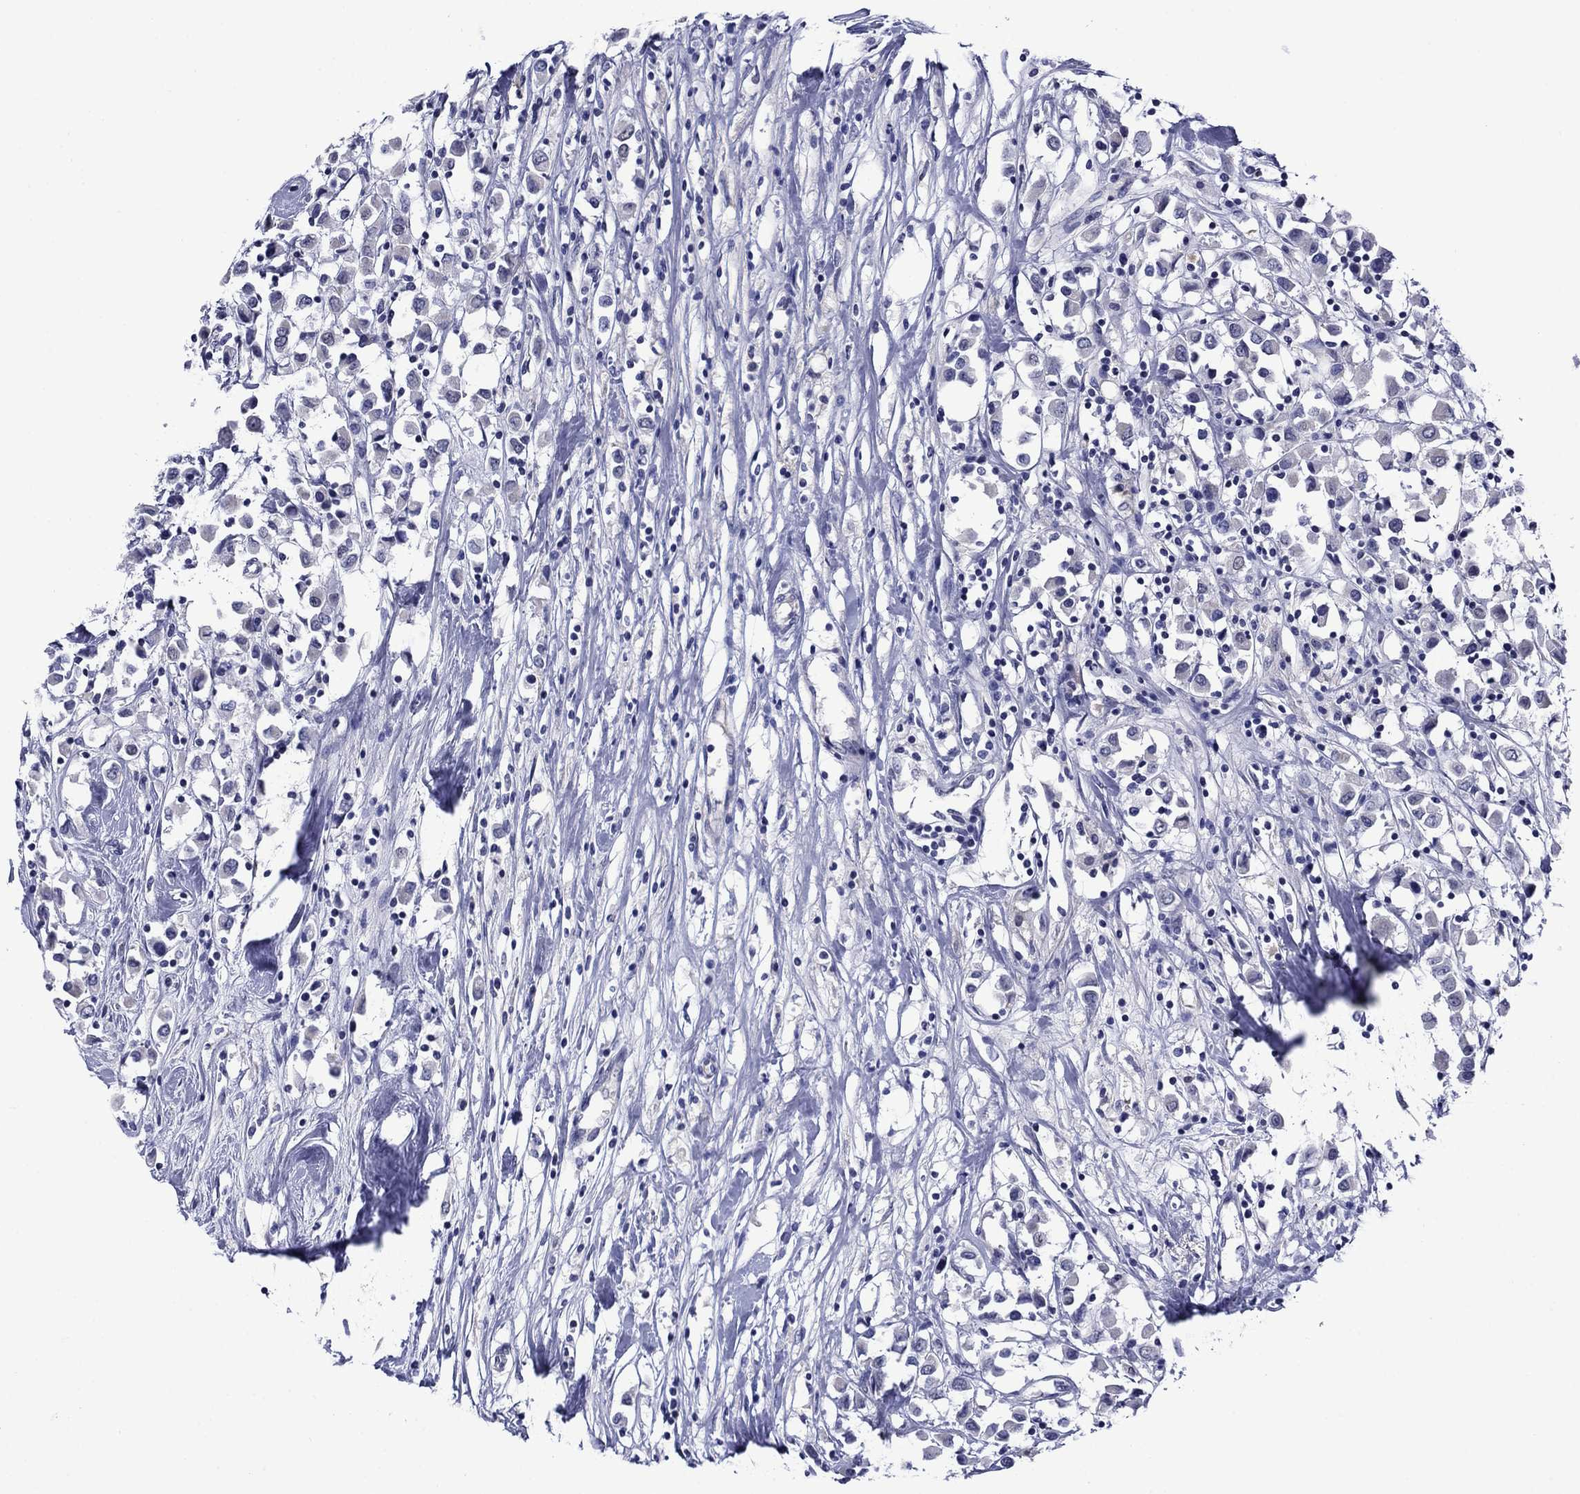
{"staining": {"intensity": "negative", "quantity": "none", "location": "none"}, "tissue": "breast cancer", "cell_type": "Tumor cells", "image_type": "cancer", "snomed": [{"axis": "morphology", "description": "Duct carcinoma"}, {"axis": "topography", "description": "Breast"}], "caption": "IHC micrograph of neoplastic tissue: human breast cancer (intraductal carcinoma) stained with DAB reveals no significant protein expression in tumor cells.", "gene": "APOA2", "patient": {"sex": "female", "age": 61}}